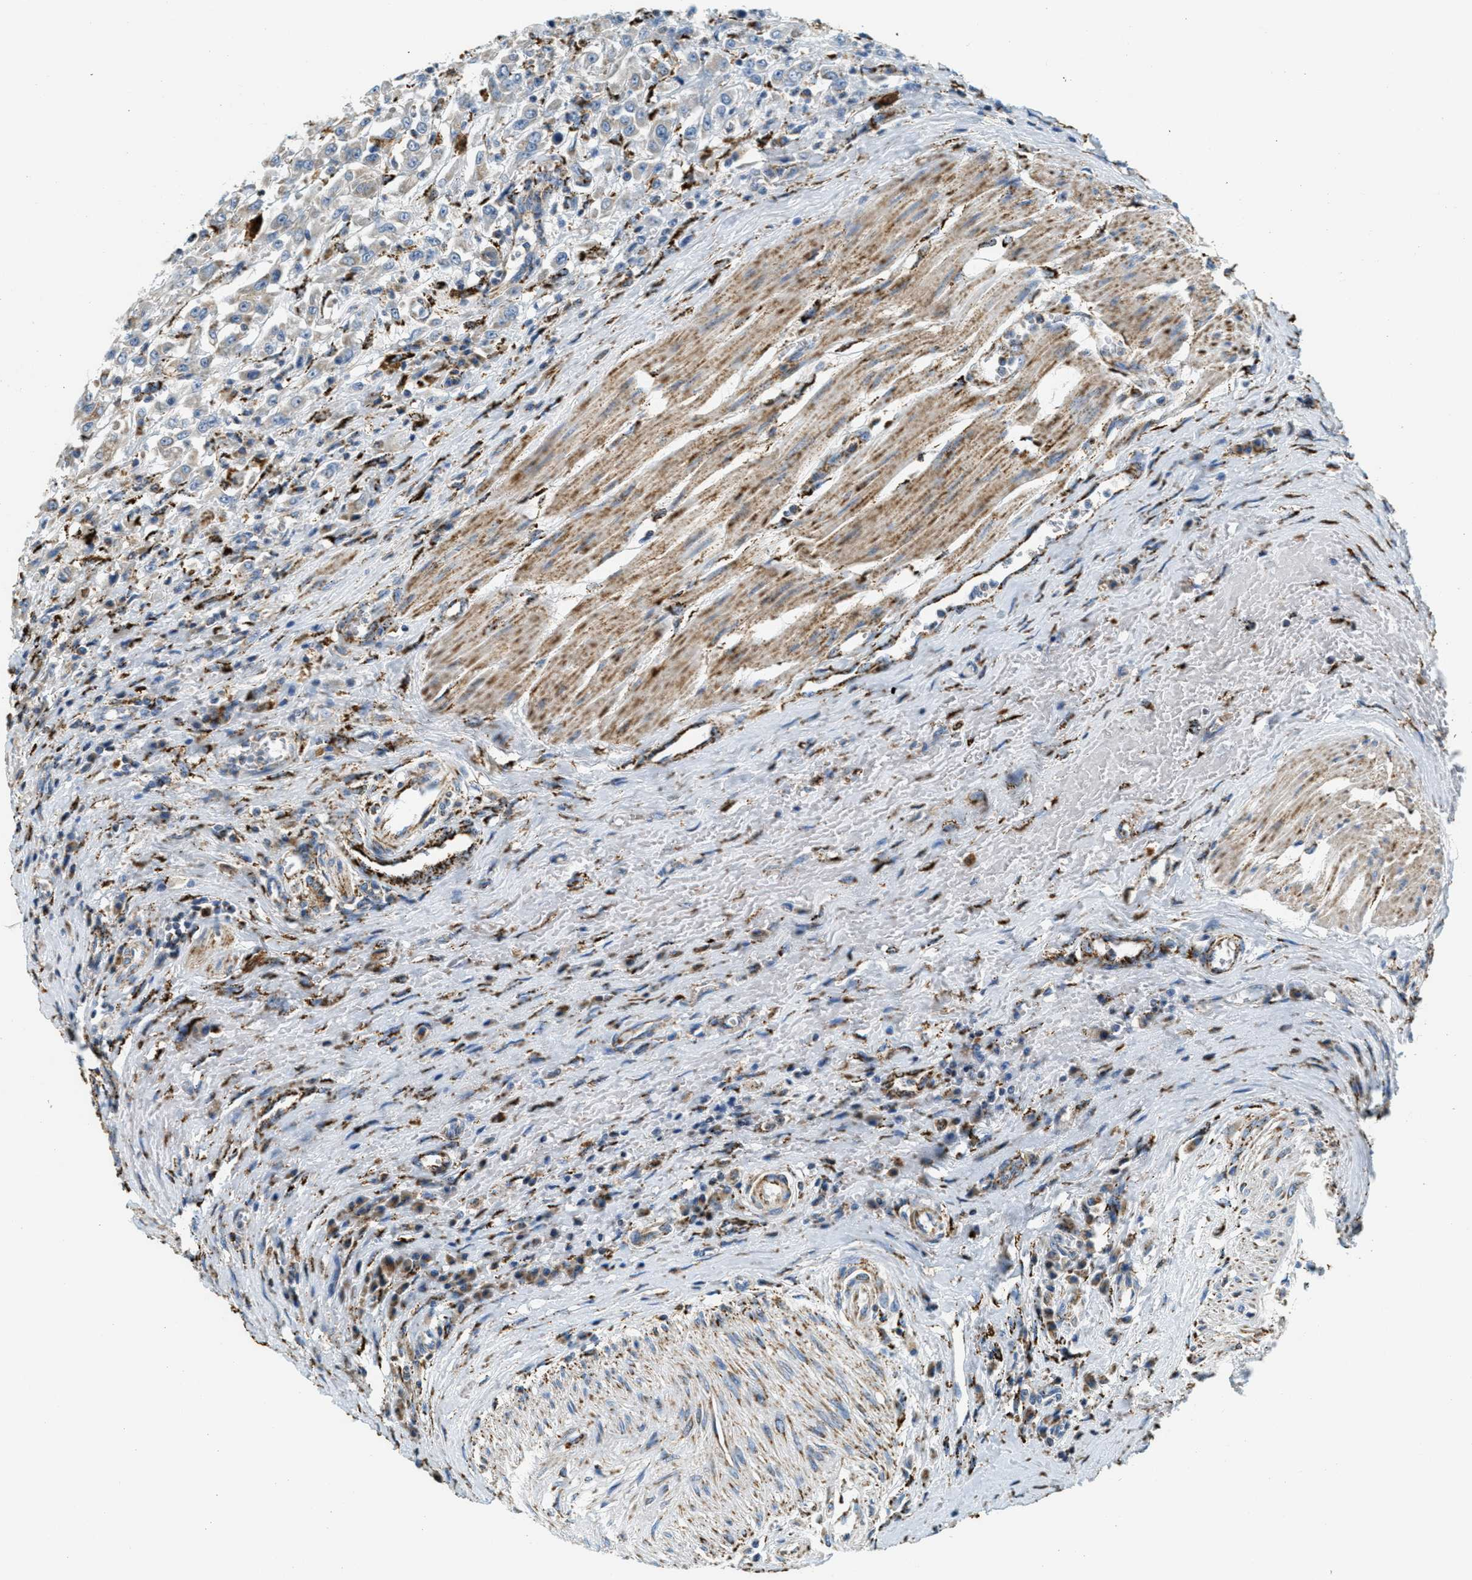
{"staining": {"intensity": "weak", "quantity": "<25%", "location": "cytoplasmic/membranous"}, "tissue": "urothelial cancer", "cell_type": "Tumor cells", "image_type": "cancer", "snomed": [{"axis": "morphology", "description": "Urothelial carcinoma, High grade"}, {"axis": "topography", "description": "Urinary bladder"}], "caption": "A photomicrograph of urothelial carcinoma (high-grade) stained for a protein exhibits no brown staining in tumor cells.", "gene": "HLCS", "patient": {"sex": "male", "age": 46}}